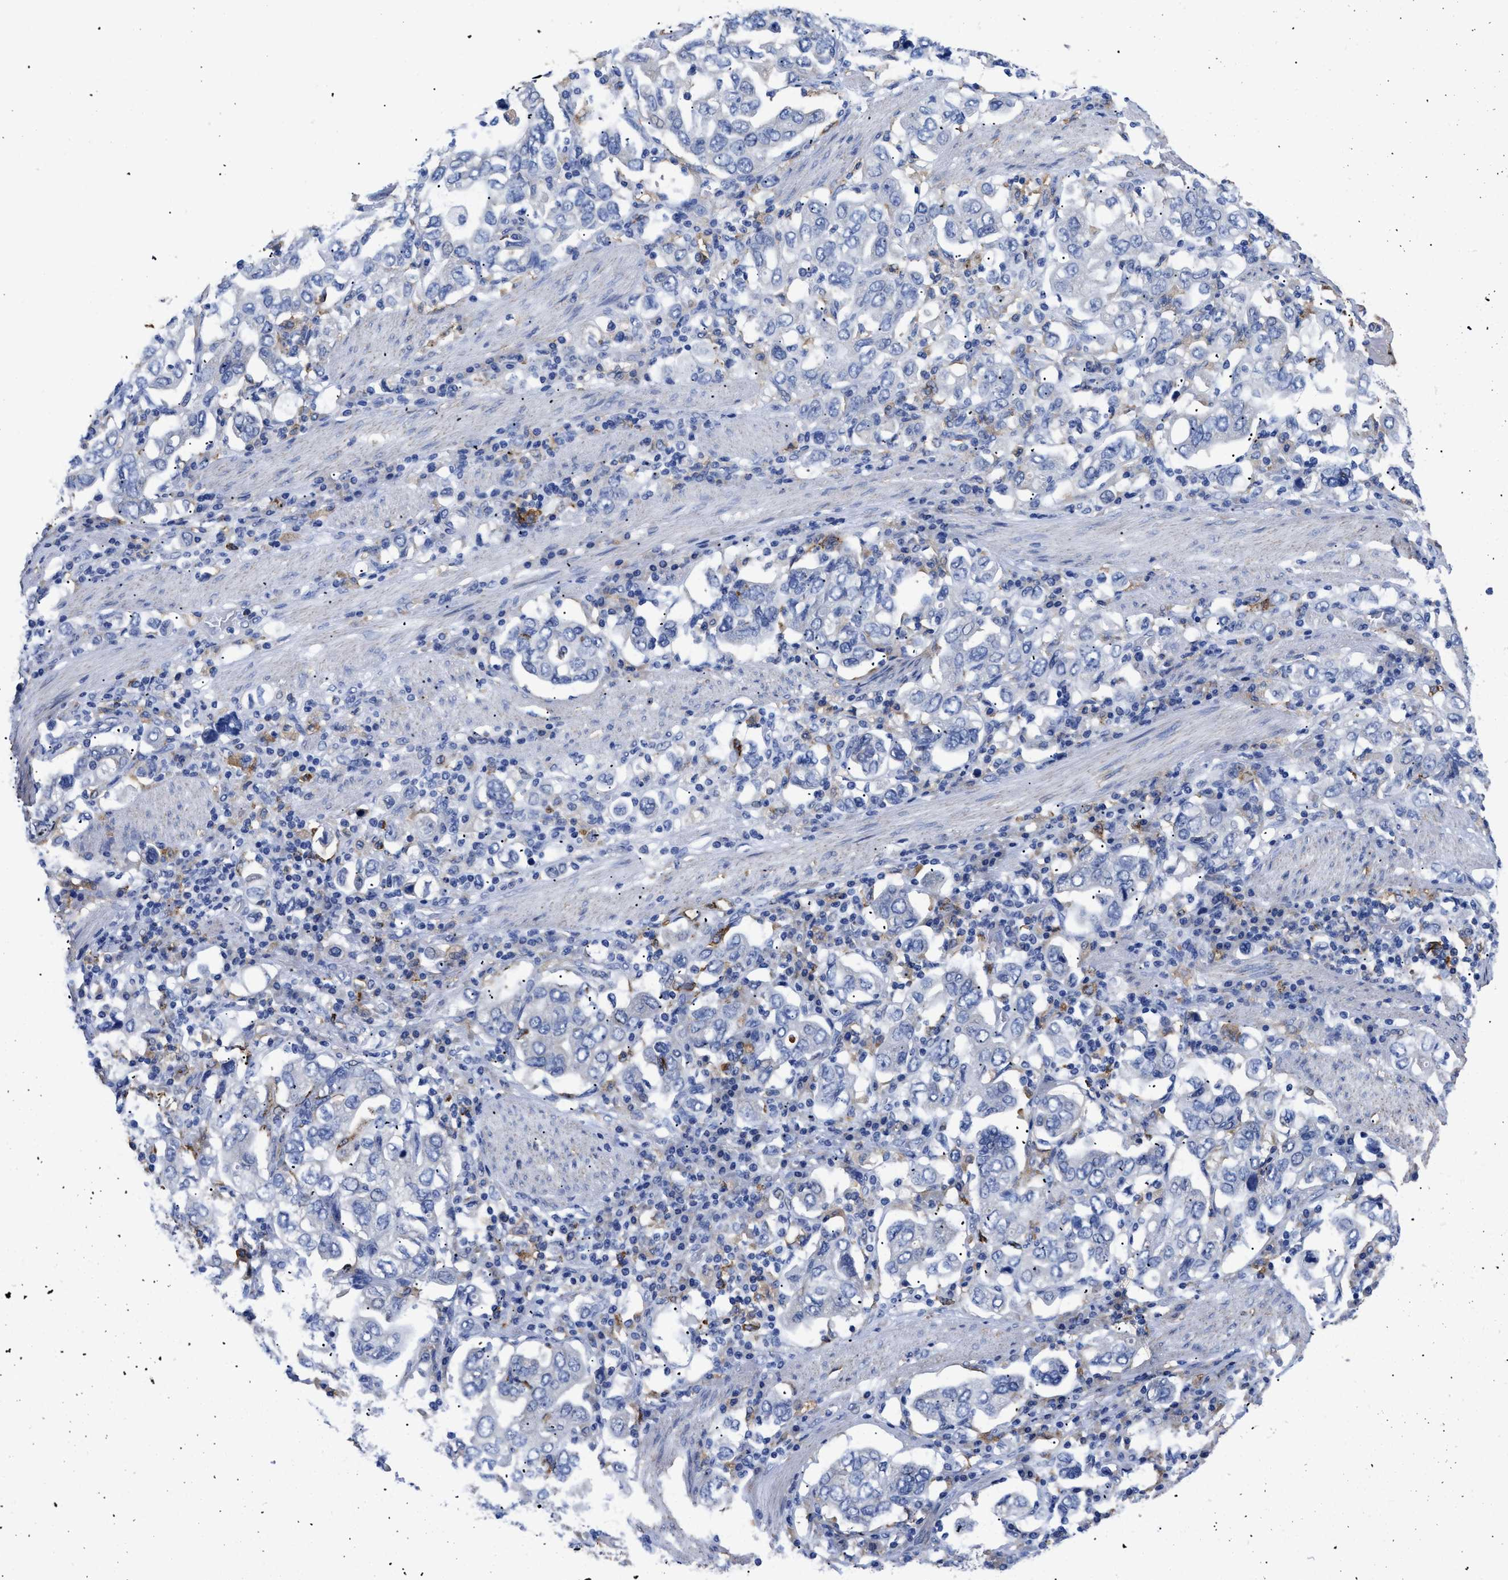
{"staining": {"intensity": "negative", "quantity": "none", "location": "none"}, "tissue": "stomach cancer", "cell_type": "Tumor cells", "image_type": "cancer", "snomed": [{"axis": "morphology", "description": "Adenocarcinoma, NOS"}, {"axis": "topography", "description": "Stomach, upper"}], "caption": "Immunohistochemistry histopathology image of neoplastic tissue: human stomach cancer stained with DAB displays no significant protein staining in tumor cells.", "gene": "HLA-DPA1", "patient": {"sex": "male", "age": 62}}